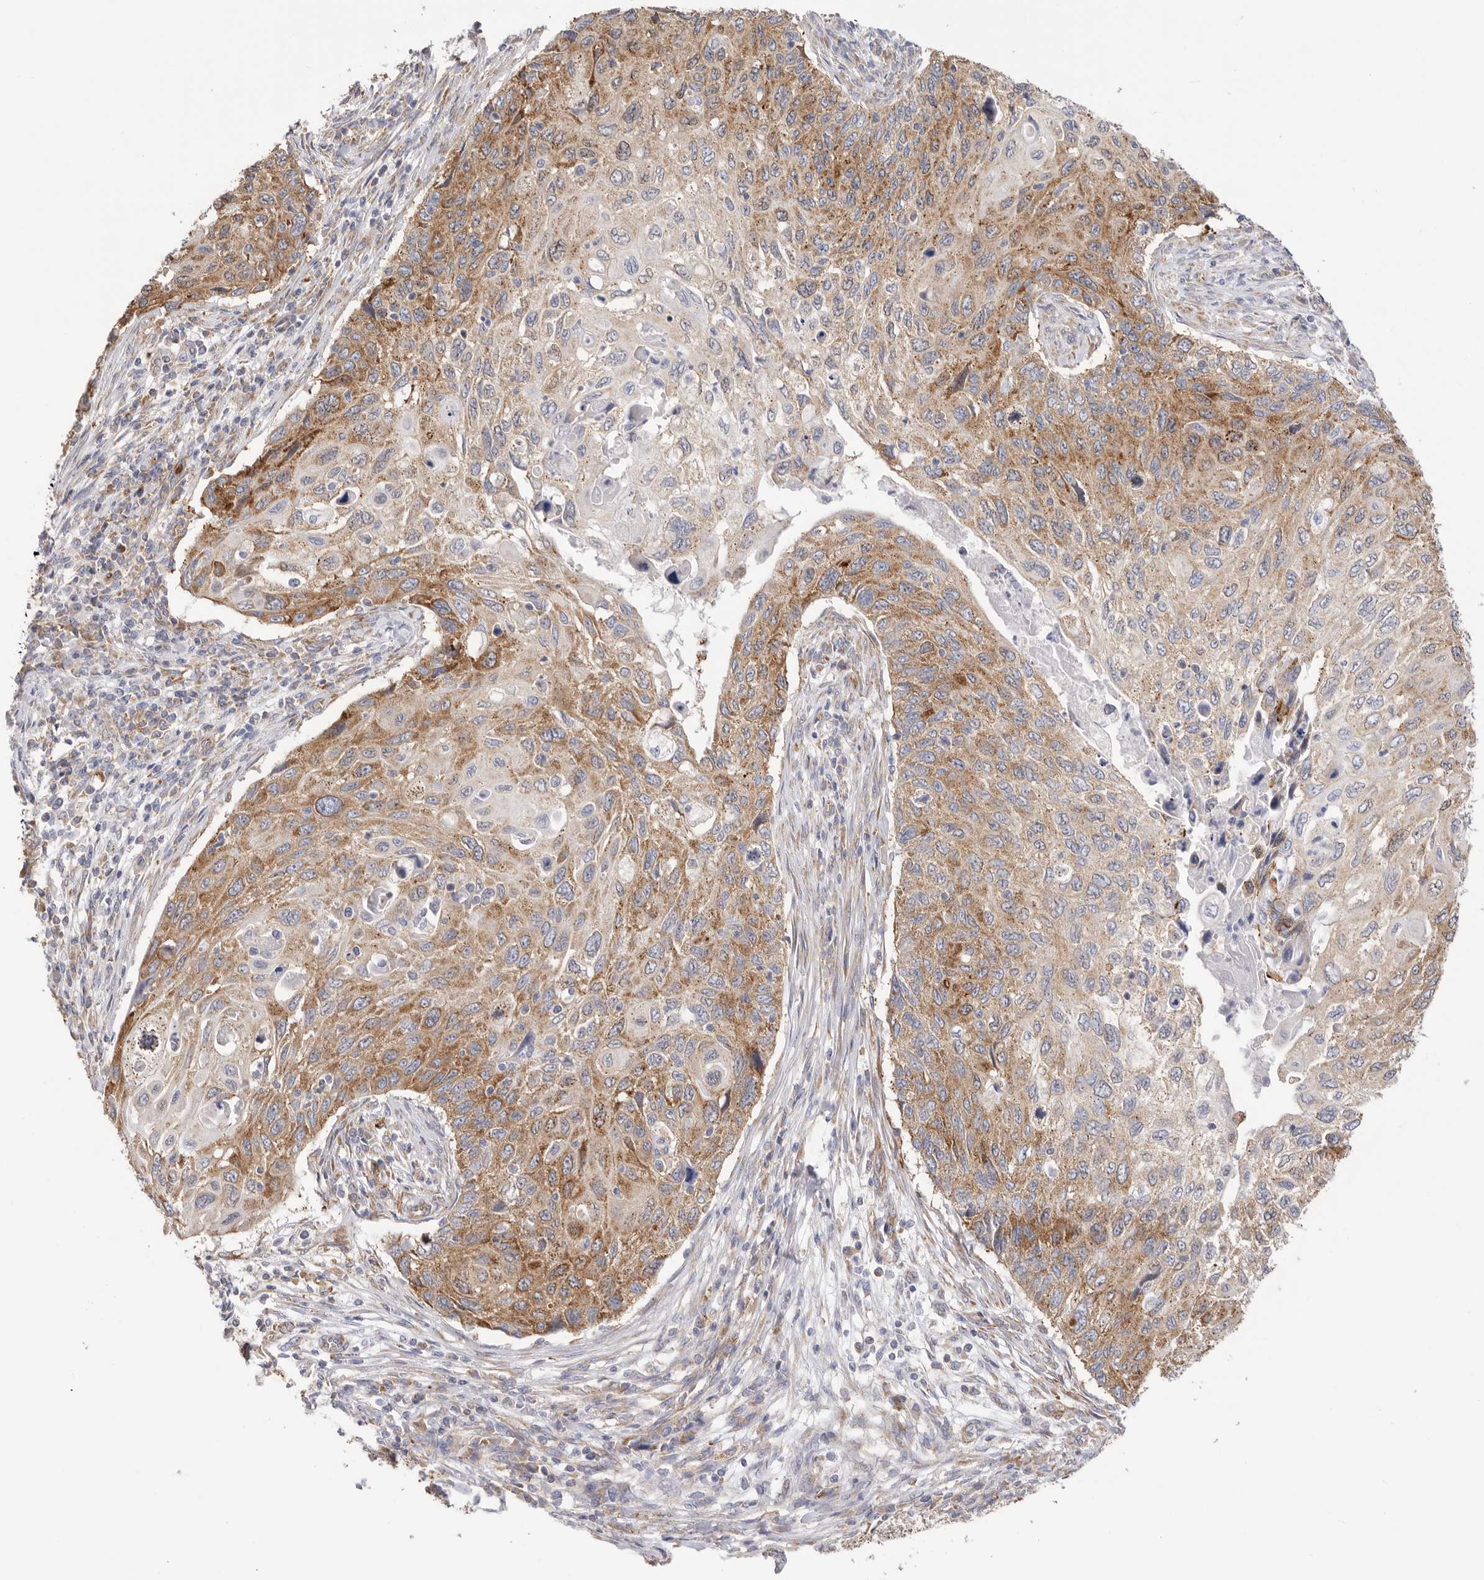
{"staining": {"intensity": "moderate", "quantity": ">75%", "location": "cytoplasmic/membranous"}, "tissue": "cervical cancer", "cell_type": "Tumor cells", "image_type": "cancer", "snomed": [{"axis": "morphology", "description": "Squamous cell carcinoma, NOS"}, {"axis": "topography", "description": "Cervix"}], "caption": "Immunohistochemical staining of human cervical cancer (squamous cell carcinoma) reveals moderate cytoplasmic/membranous protein expression in approximately >75% of tumor cells.", "gene": "SERBP1", "patient": {"sex": "female", "age": 70}}